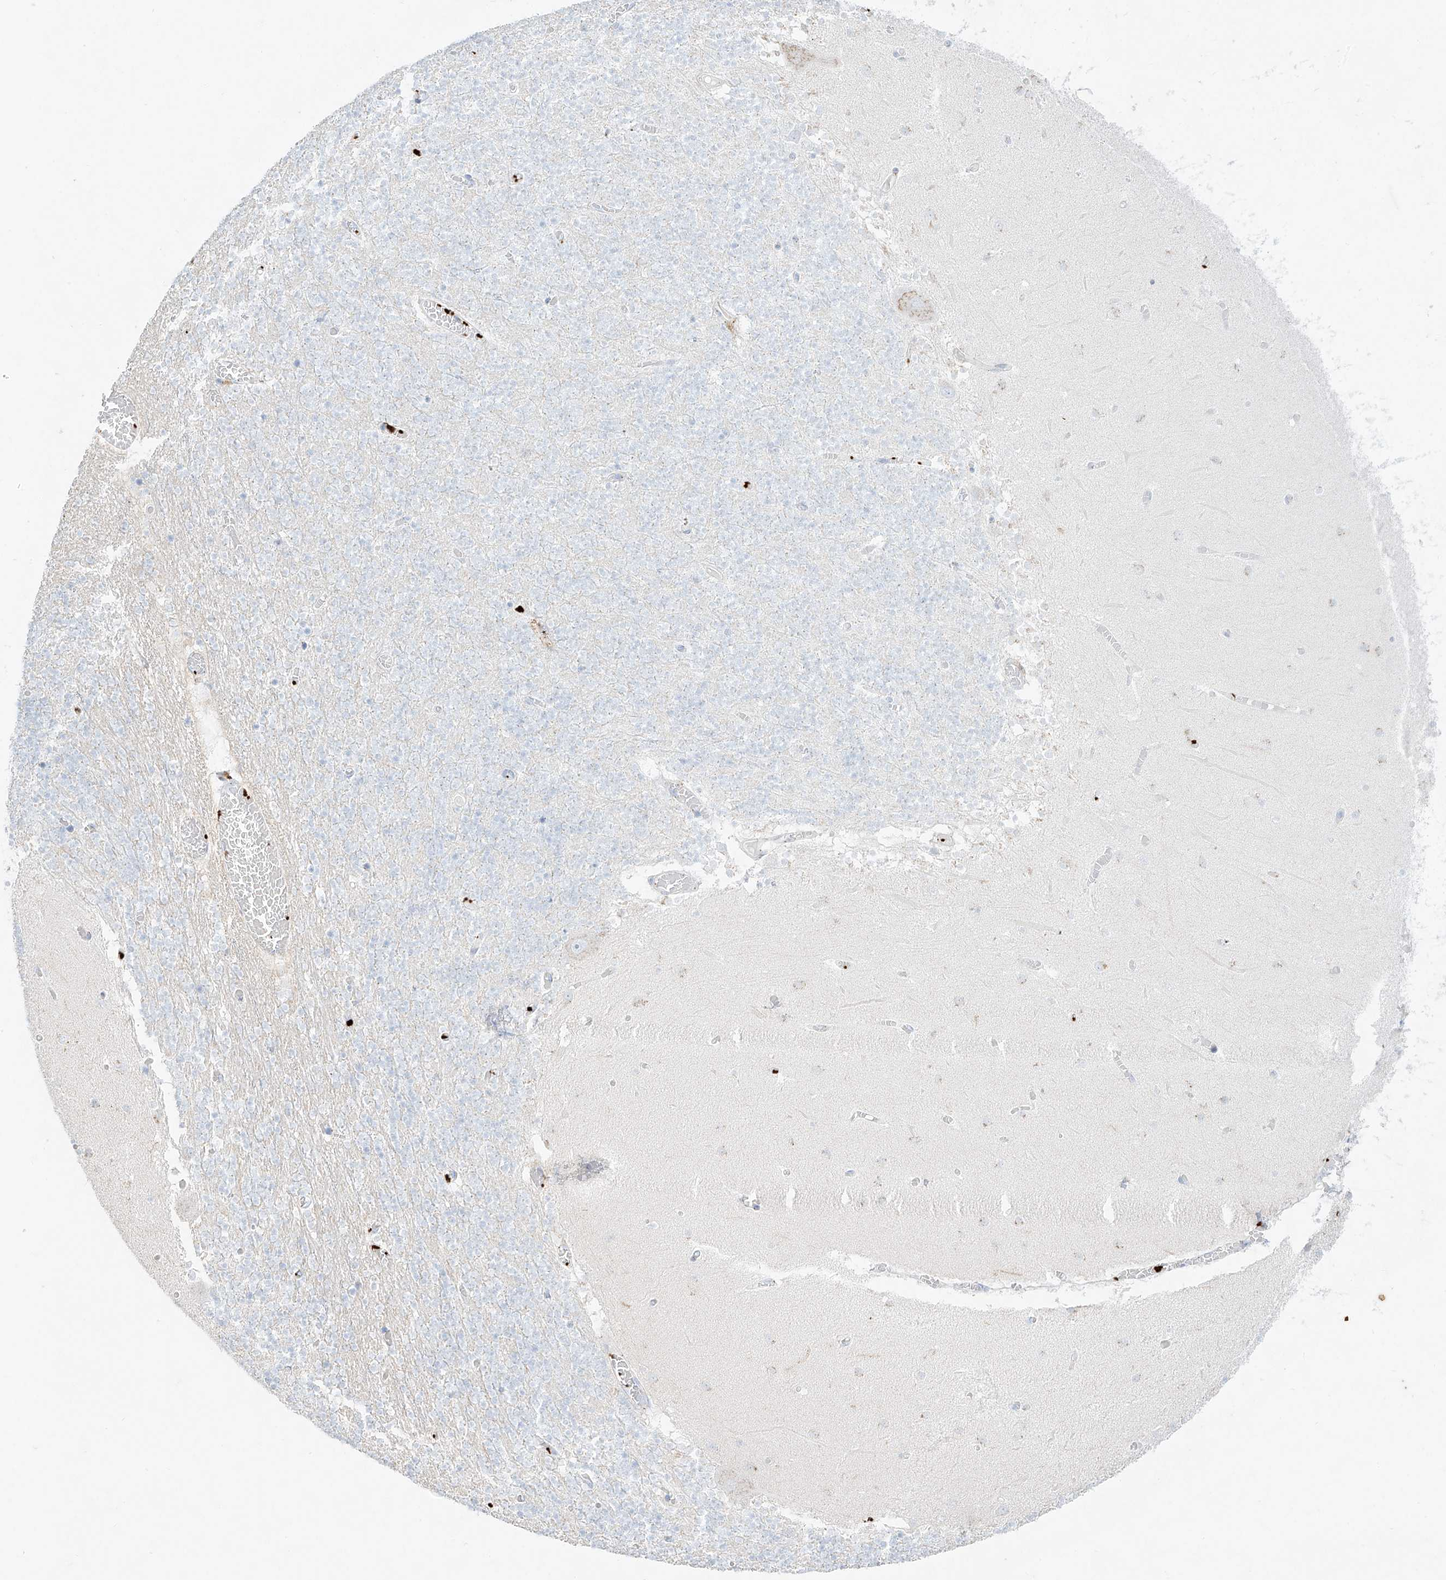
{"staining": {"intensity": "negative", "quantity": "none", "location": "none"}, "tissue": "cerebellum", "cell_type": "Cells in granular layer", "image_type": "normal", "snomed": [{"axis": "morphology", "description": "Normal tissue, NOS"}, {"axis": "topography", "description": "Cerebellum"}], "caption": "Benign cerebellum was stained to show a protein in brown. There is no significant positivity in cells in granular layer. The staining is performed using DAB brown chromogen with nuclei counter-stained in using hematoxylin.", "gene": "PLEK", "patient": {"sex": "female", "age": 28}}